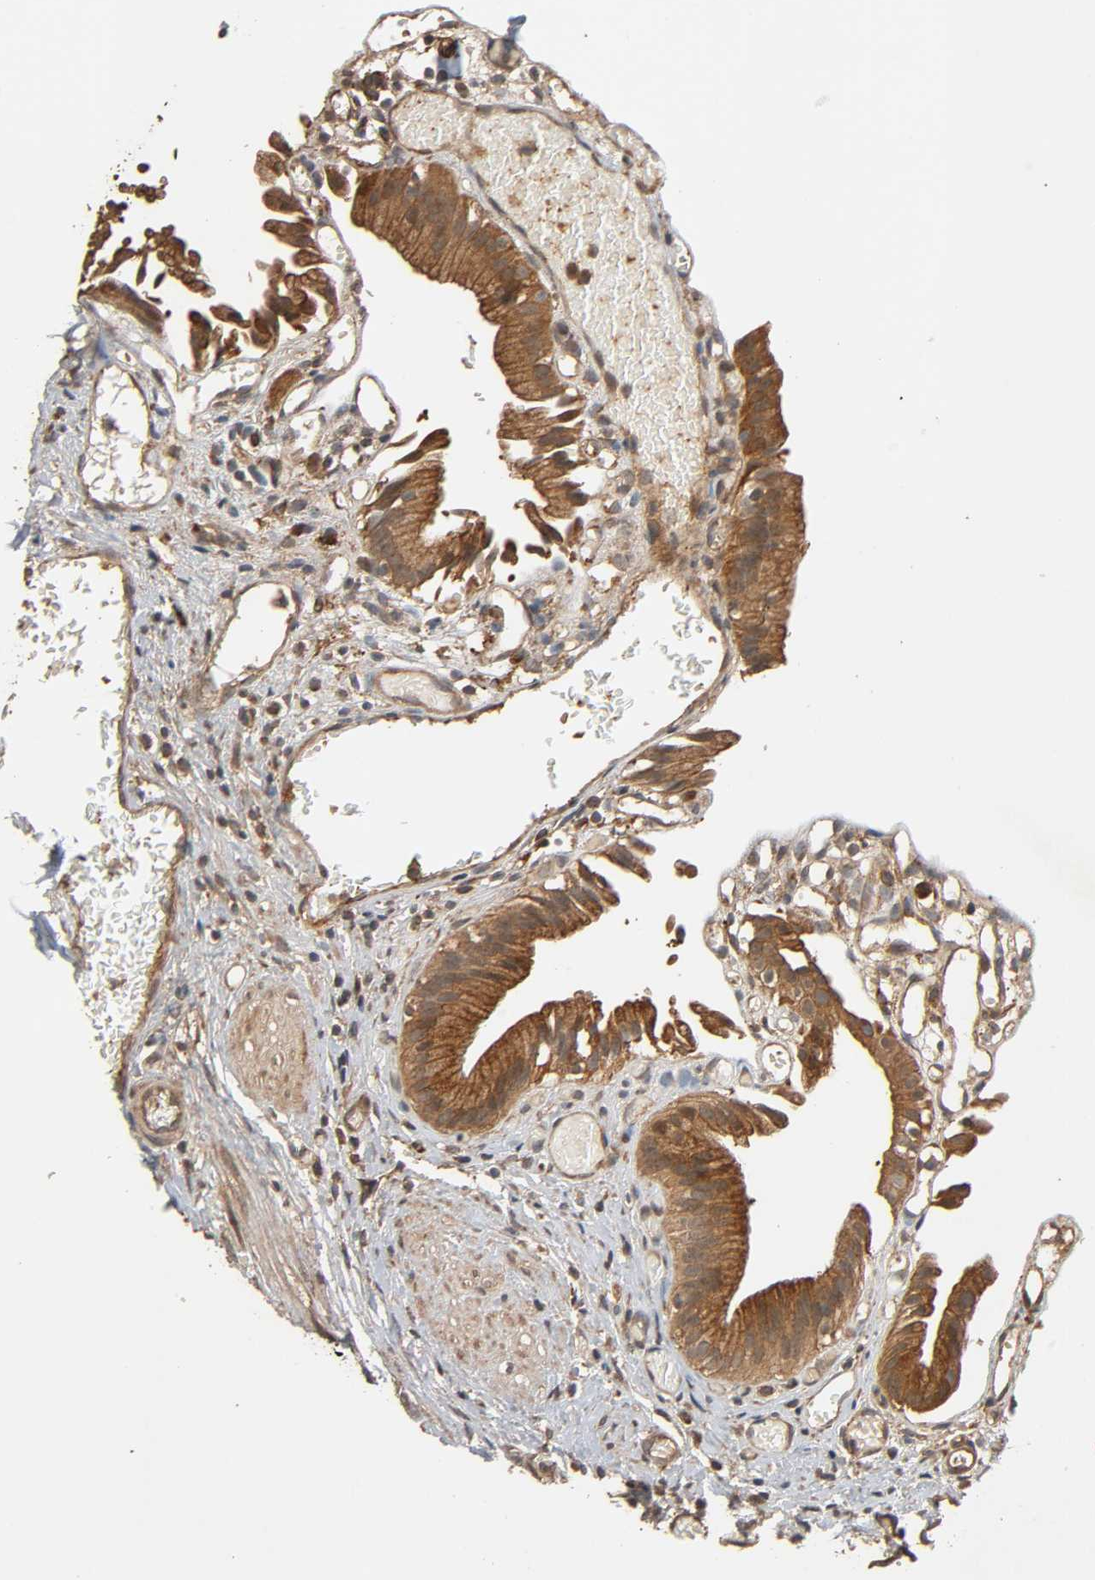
{"staining": {"intensity": "strong", "quantity": ">75%", "location": "cytoplasmic/membranous"}, "tissue": "gallbladder", "cell_type": "Glandular cells", "image_type": "normal", "snomed": [{"axis": "morphology", "description": "Normal tissue, NOS"}, {"axis": "topography", "description": "Gallbladder"}], "caption": "Approximately >75% of glandular cells in benign human gallbladder display strong cytoplasmic/membranous protein staining as visualized by brown immunohistochemical staining.", "gene": "MAP3K8", "patient": {"sex": "male", "age": 65}}